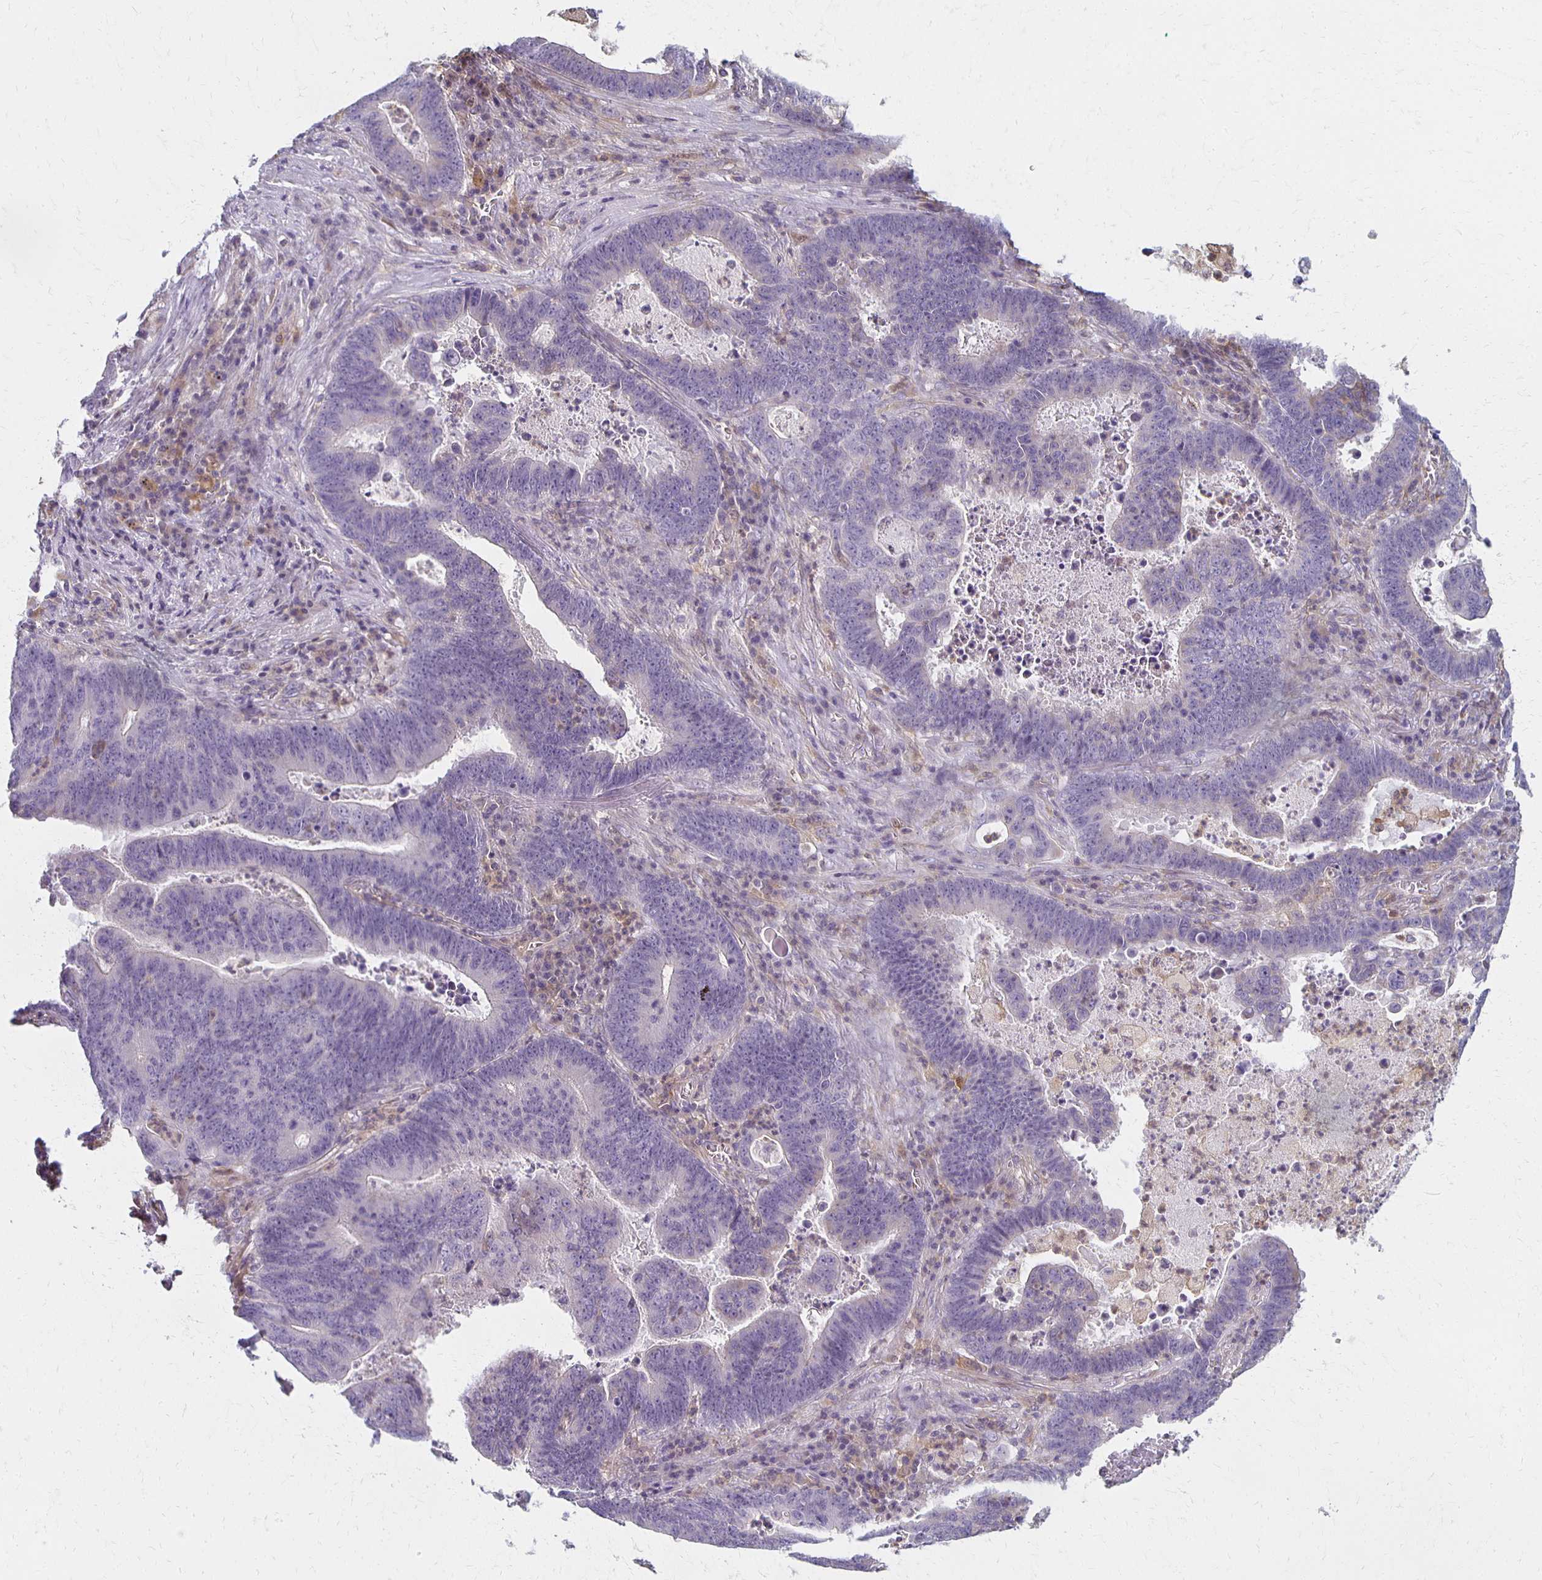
{"staining": {"intensity": "negative", "quantity": "none", "location": "none"}, "tissue": "lung cancer", "cell_type": "Tumor cells", "image_type": "cancer", "snomed": [{"axis": "morphology", "description": "Aneuploidy"}, {"axis": "morphology", "description": "Adenocarcinoma, NOS"}, {"axis": "morphology", "description": "Adenocarcinoma primary or metastatic"}, {"axis": "topography", "description": "Lung"}], "caption": "An IHC histopathology image of lung cancer (adenocarcinoma) is shown. There is no staining in tumor cells of lung cancer (adenocarcinoma). The staining is performed using DAB (3,3'-diaminobenzidine) brown chromogen with nuclei counter-stained in using hematoxylin.", "gene": "GPX4", "patient": {"sex": "female", "age": 75}}